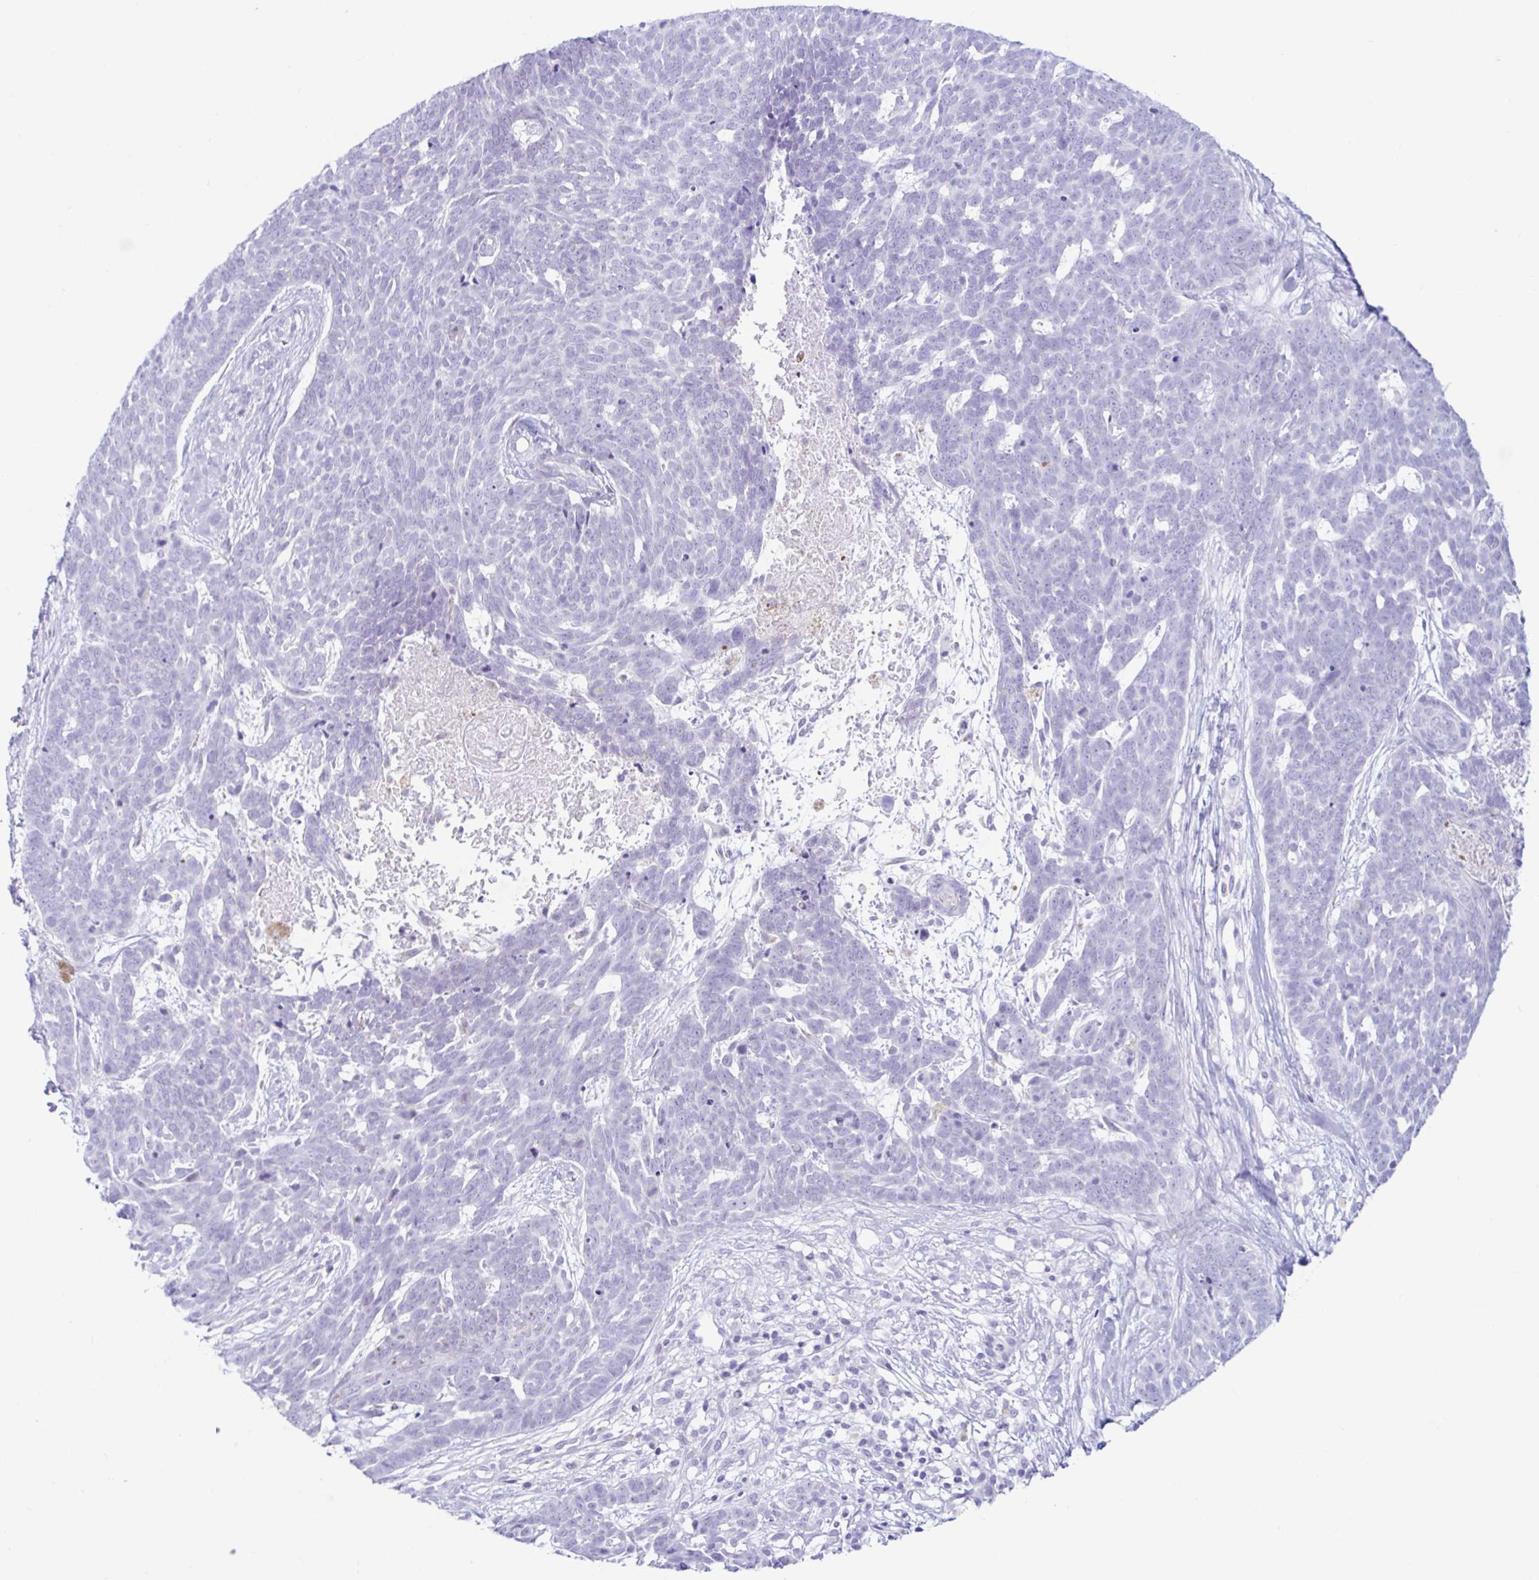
{"staining": {"intensity": "negative", "quantity": "none", "location": "none"}, "tissue": "skin cancer", "cell_type": "Tumor cells", "image_type": "cancer", "snomed": [{"axis": "morphology", "description": "Basal cell carcinoma"}, {"axis": "topography", "description": "Skin"}], "caption": "Tumor cells show no significant positivity in skin cancer (basal cell carcinoma).", "gene": "BEST1", "patient": {"sex": "female", "age": 78}}